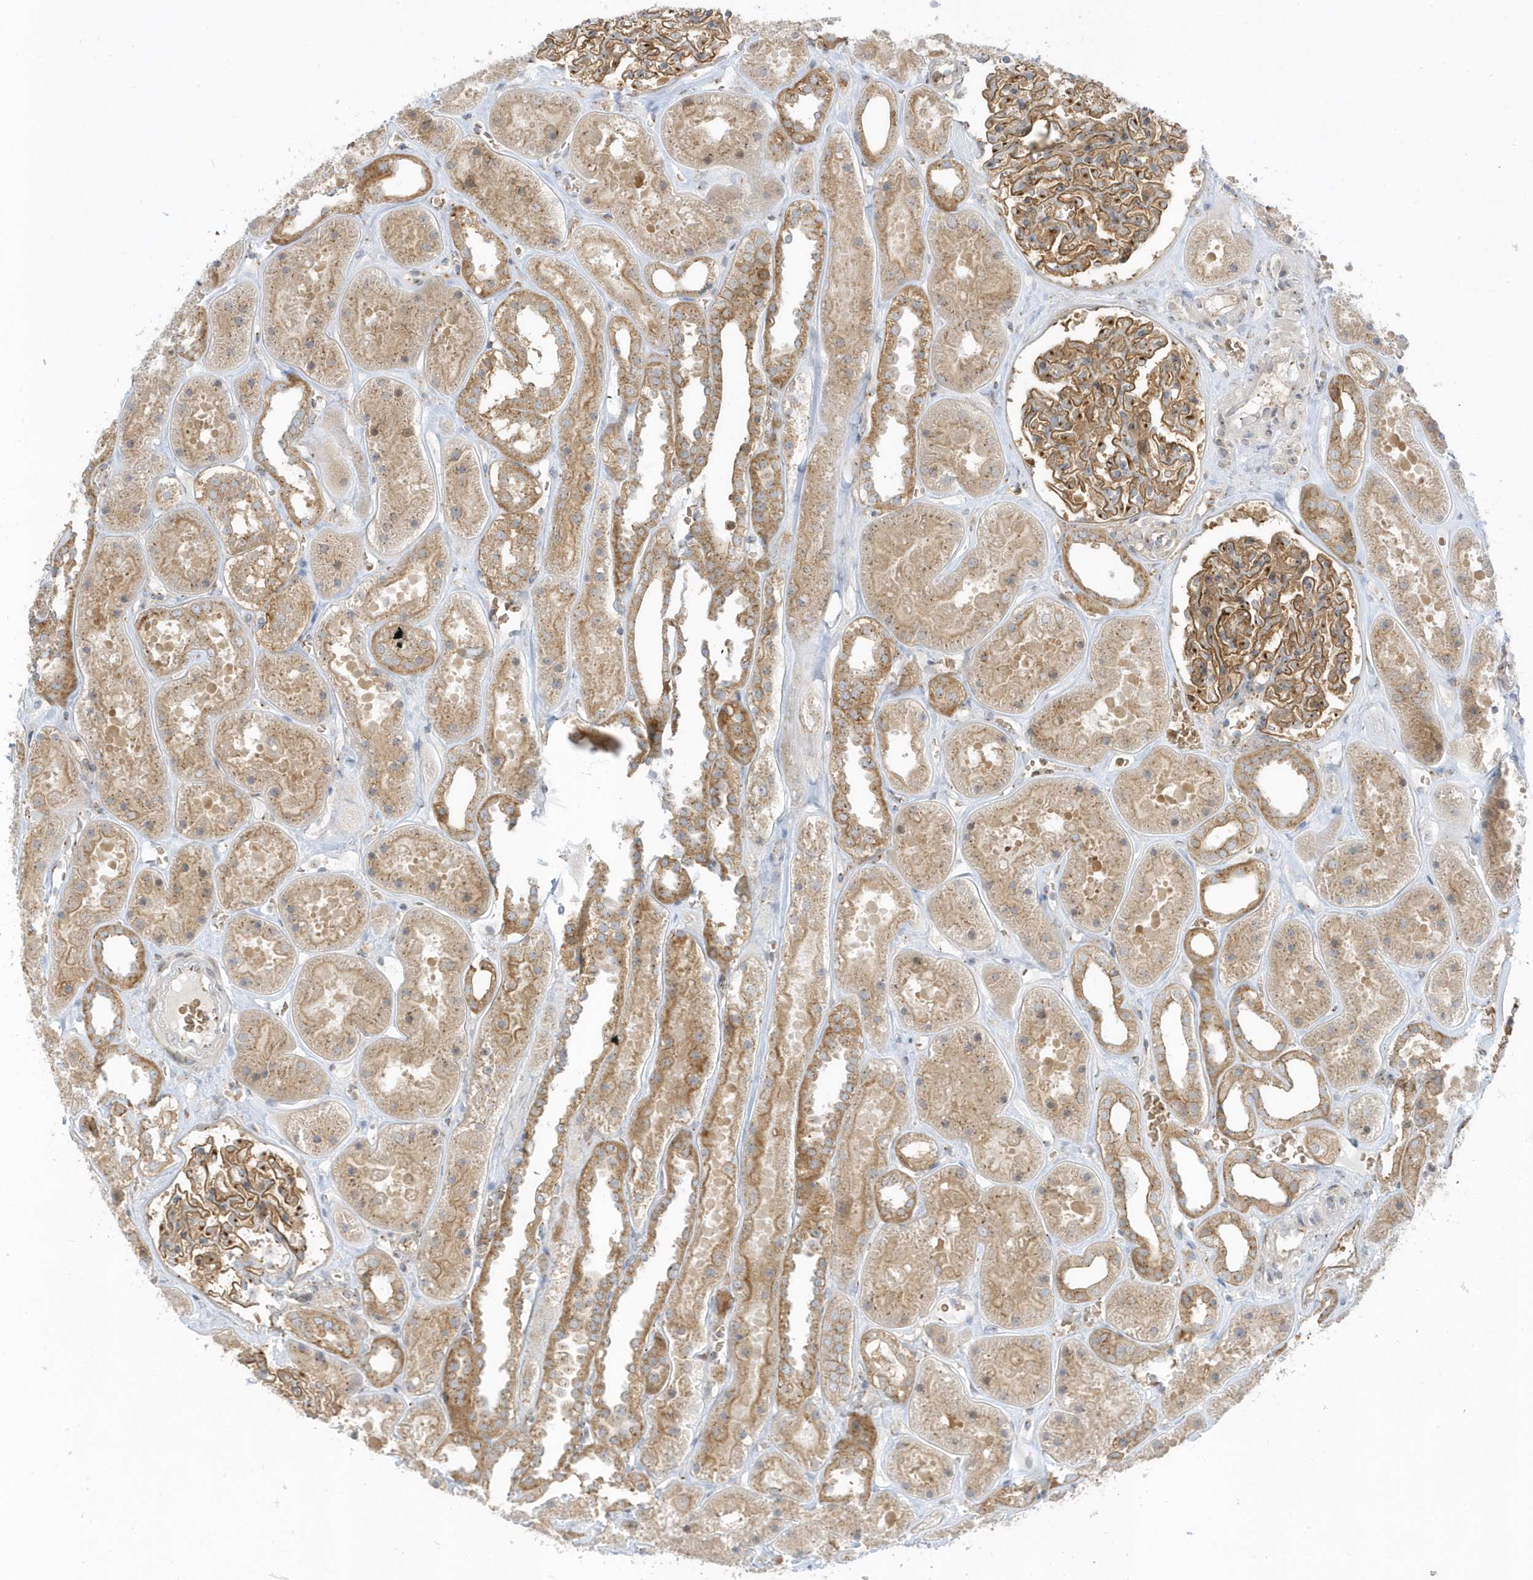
{"staining": {"intensity": "moderate", "quantity": ">75%", "location": "cytoplasmic/membranous"}, "tissue": "kidney", "cell_type": "Cells in glomeruli", "image_type": "normal", "snomed": [{"axis": "morphology", "description": "Normal tissue, NOS"}, {"axis": "topography", "description": "Kidney"}], "caption": "An immunohistochemistry photomicrograph of benign tissue is shown. Protein staining in brown shows moderate cytoplasmic/membranous positivity in kidney within cells in glomeruli. The protein of interest is shown in brown color, while the nuclei are stained blue.", "gene": "RPP40", "patient": {"sex": "female", "age": 41}}